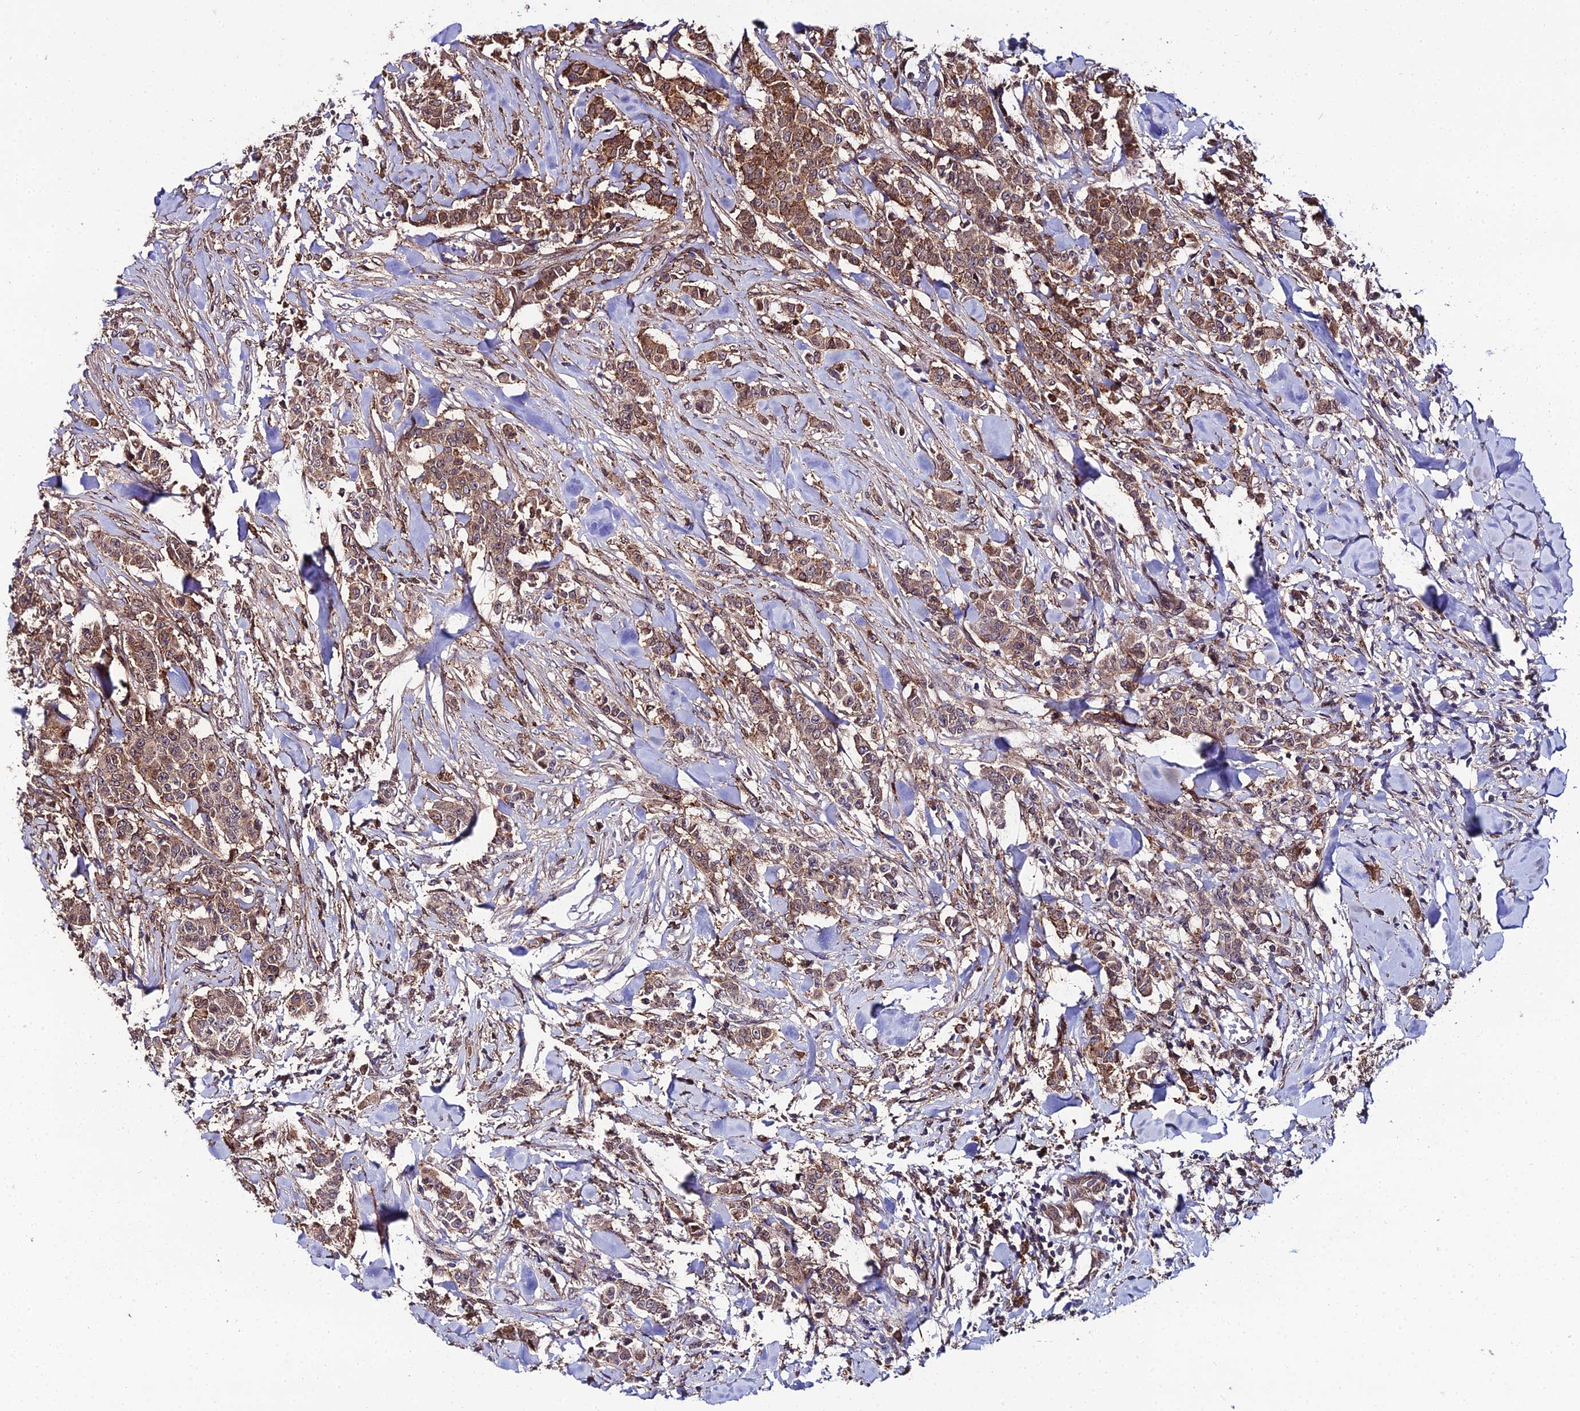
{"staining": {"intensity": "moderate", "quantity": ">75%", "location": "cytoplasmic/membranous,nuclear"}, "tissue": "breast cancer", "cell_type": "Tumor cells", "image_type": "cancer", "snomed": [{"axis": "morphology", "description": "Duct carcinoma"}, {"axis": "topography", "description": "Breast"}], "caption": "Infiltrating ductal carcinoma (breast) stained for a protein reveals moderate cytoplasmic/membranous and nuclear positivity in tumor cells.", "gene": "DDX19A", "patient": {"sex": "female", "age": 40}}